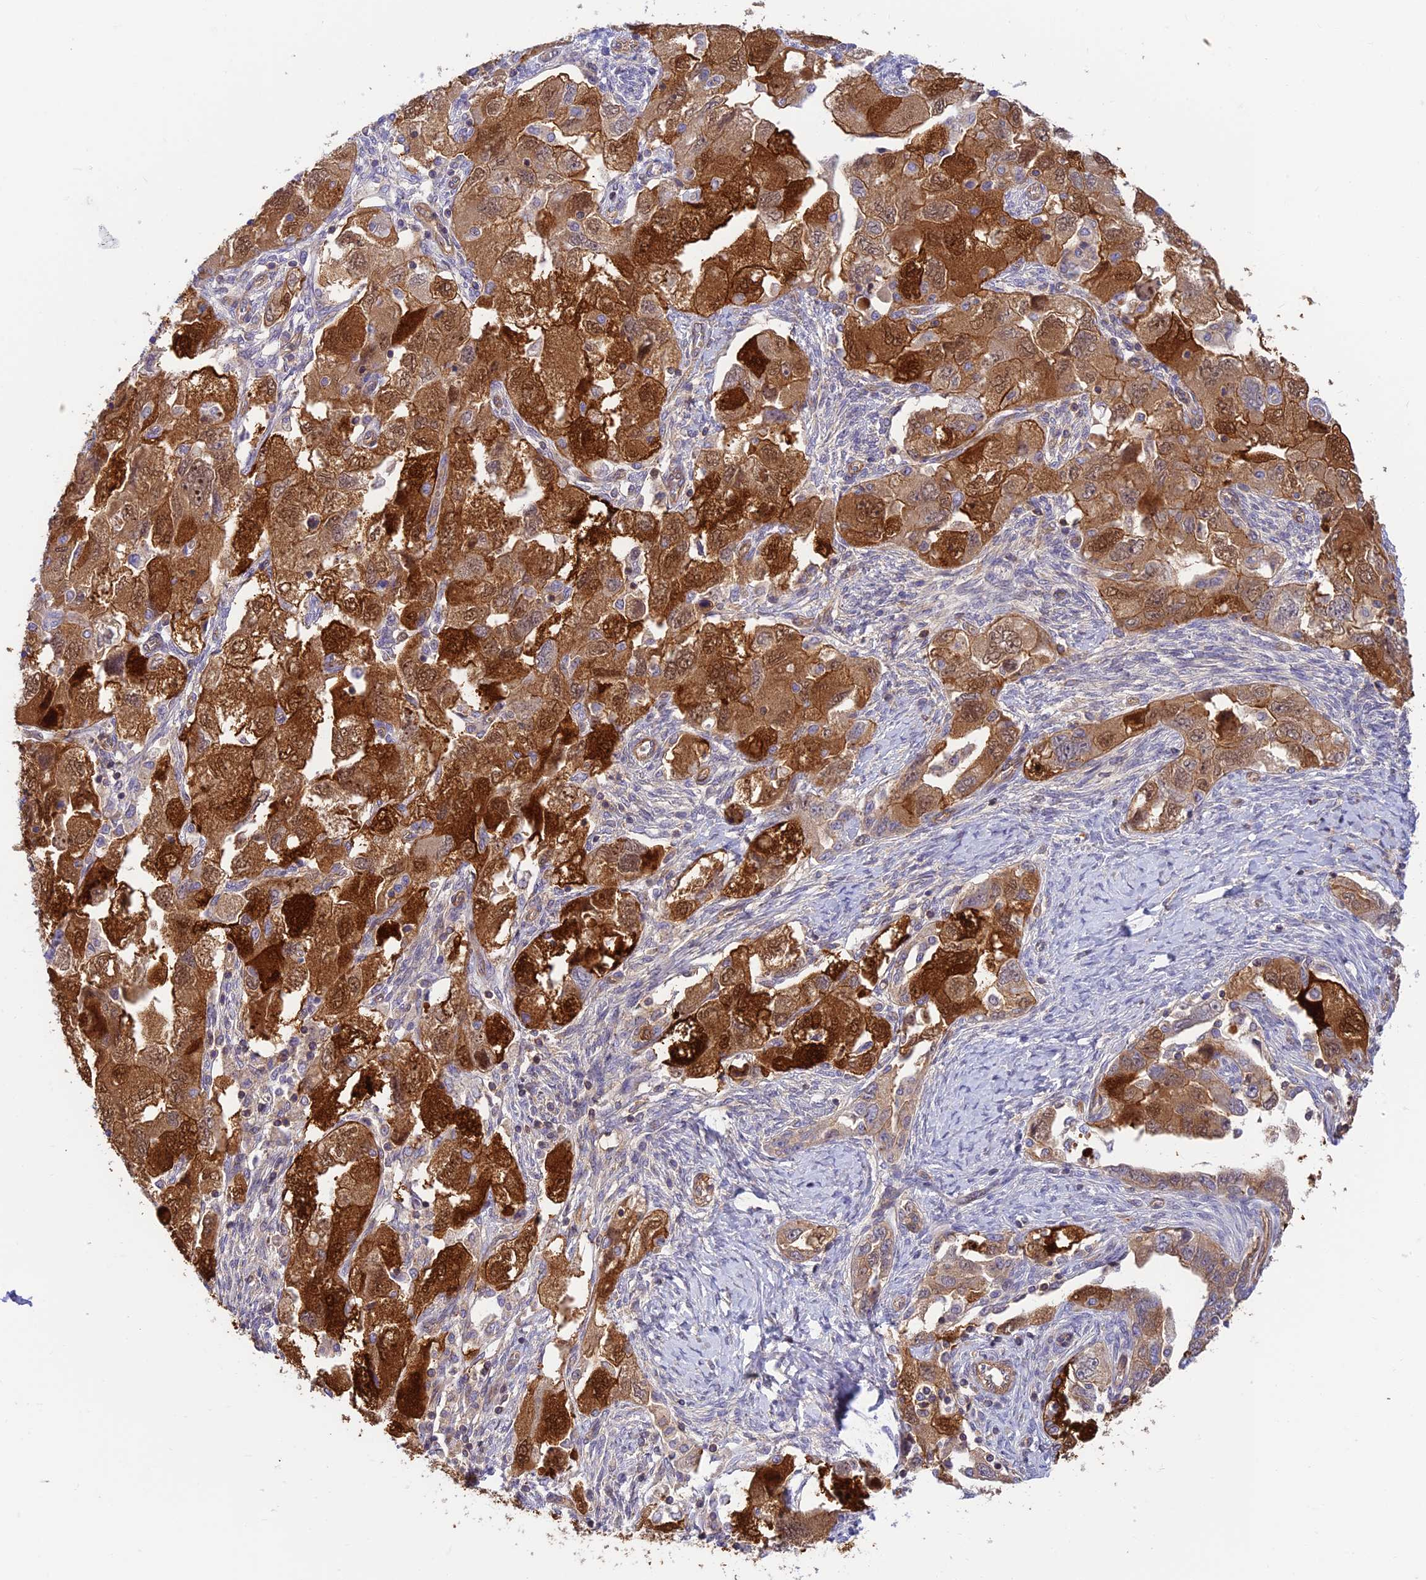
{"staining": {"intensity": "strong", "quantity": ">75%", "location": "cytoplasmic/membranous,nuclear"}, "tissue": "ovarian cancer", "cell_type": "Tumor cells", "image_type": "cancer", "snomed": [{"axis": "morphology", "description": "Carcinoma, NOS"}, {"axis": "morphology", "description": "Cystadenocarcinoma, serous, NOS"}, {"axis": "topography", "description": "Ovary"}], "caption": "Ovarian cancer (carcinoma) stained with DAB immunohistochemistry displays high levels of strong cytoplasmic/membranous and nuclear staining in approximately >75% of tumor cells. (Brightfield microscopy of DAB IHC at high magnification).", "gene": "PPP1R12C", "patient": {"sex": "female", "age": 69}}